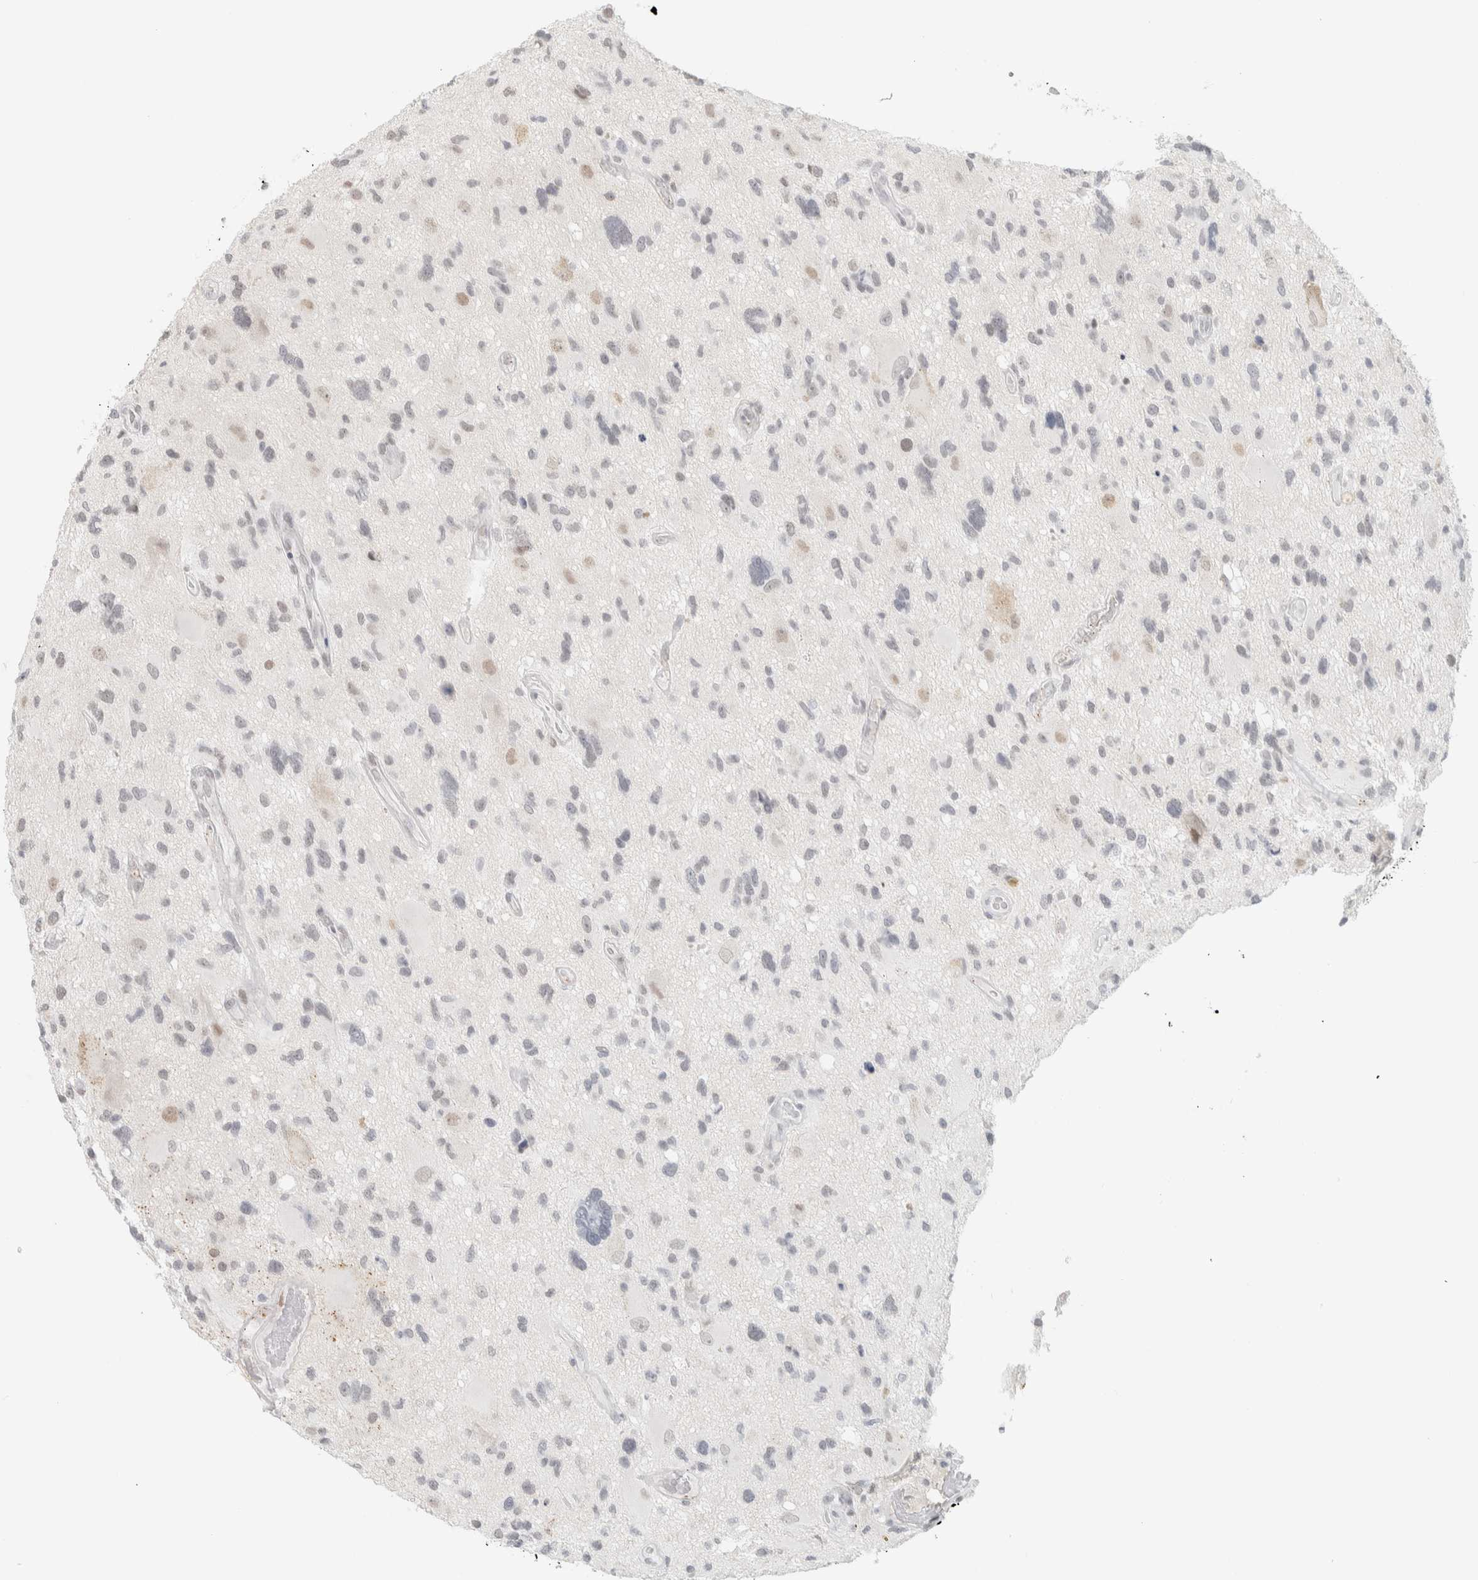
{"staining": {"intensity": "weak", "quantity": "<25%", "location": "nuclear"}, "tissue": "glioma", "cell_type": "Tumor cells", "image_type": "cancer", "snomed": [{"axis": "morphology", "description": "Glioma, malignant, High grade"}, {"axis": "topography", "description": "Brain"}], "caption": "Histopathology image shows no significant protein staining in tumor cells of glioma. The staining was performed using DAB (3,3'-diaminobenzidine) to visualize the protein expression in brown, while the nuclei were stained in blue with hematoxylin (Magnification: 20x).", "gene": "CDH17", "patient": {"sex": "male", "age": 33}}